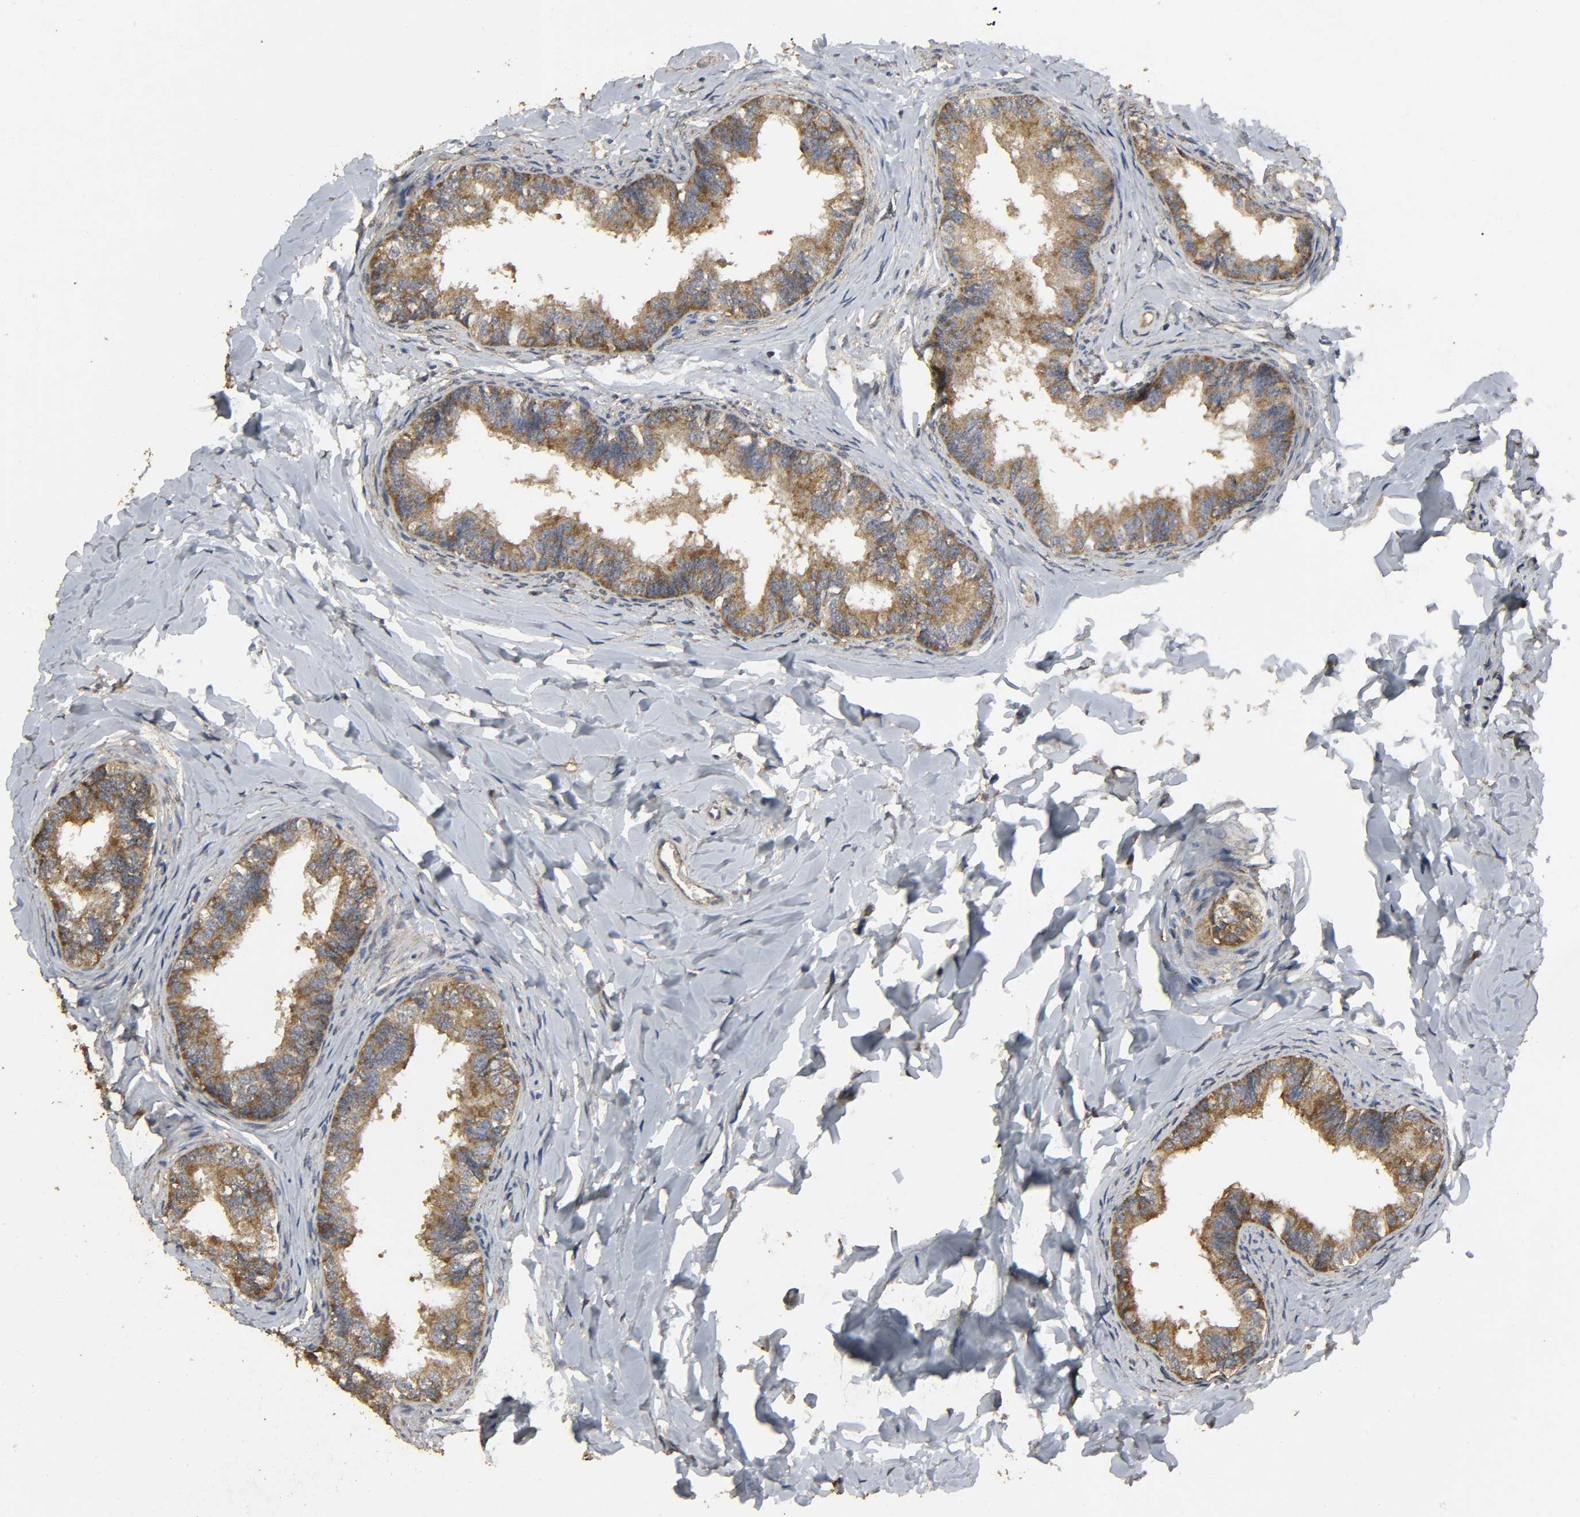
{"staining": {"intensity": "moderate", "quantity": ">75%", "location": "cytoplasmic/membranous"}, "tissue": "epididymis", "cell_type": "Glandular cells", "image_type": "normal", "snomed": [{"axis": "morphology", "description": "Normal tissue, NOS"}, {"axis": "topography", "description": "Epididymis"}], "caption": "Immunohistochemistry (IHC) (DAB) staining of unremarkable epididymis demonstrates moderate cytoplasmic/membranous protein positivity in about >75% of glandular cells.", "gene": "DDX6", "patient": {"sex": "male", "age": 26}}